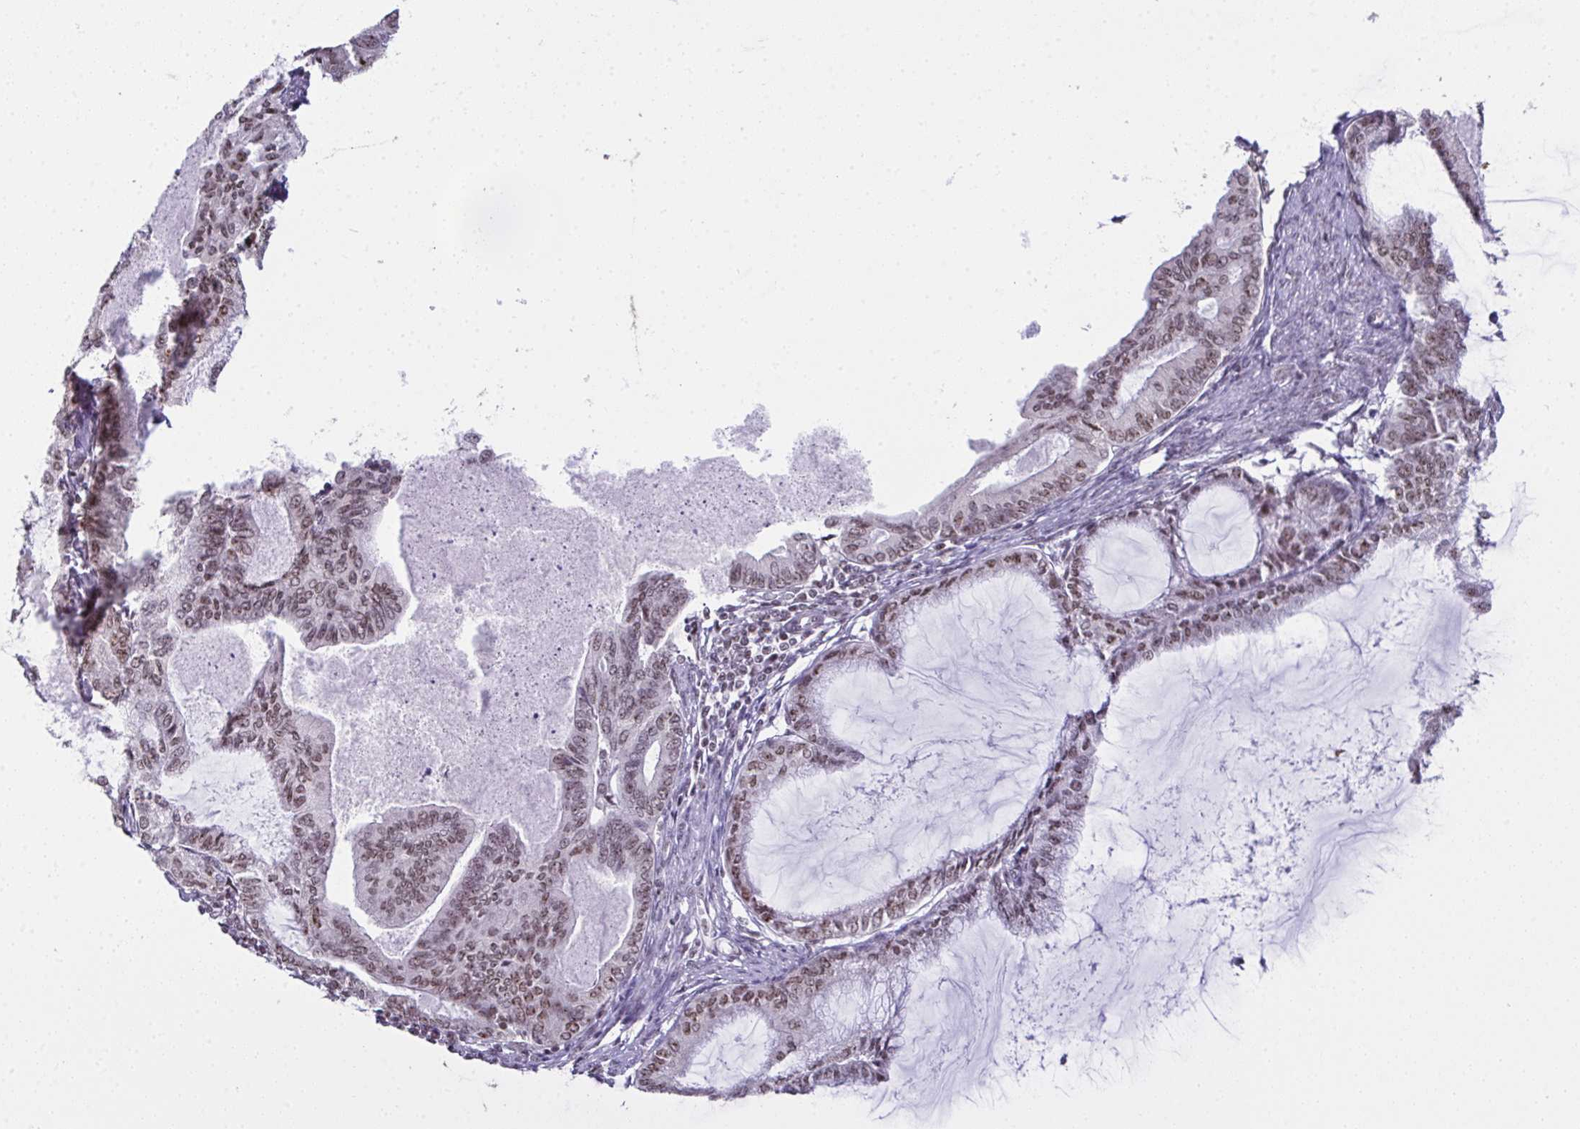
{"staining": {"intensity": "moderate", "quantity": "25%-75%", "location": "nuclear"}, "tissue": "endometrial cancer", "cell_type": "Tumor cells", "image_type": "cancer", "snomed": [{"axis": "morphology", "description": "Adenocarcinoma, NOS"}, {"axis": "topography", "description": "Endometrium"}], "caption": "Immunohistochemical staining of human endometrial adenocarcinoma demonstrates medium levels of moderate nuclear positivity in about 25%-75% of tumor cells. Nuclei are stained in blue.", "gene": "ZNF800", "patient": {"sex": "female", "age": 86}}